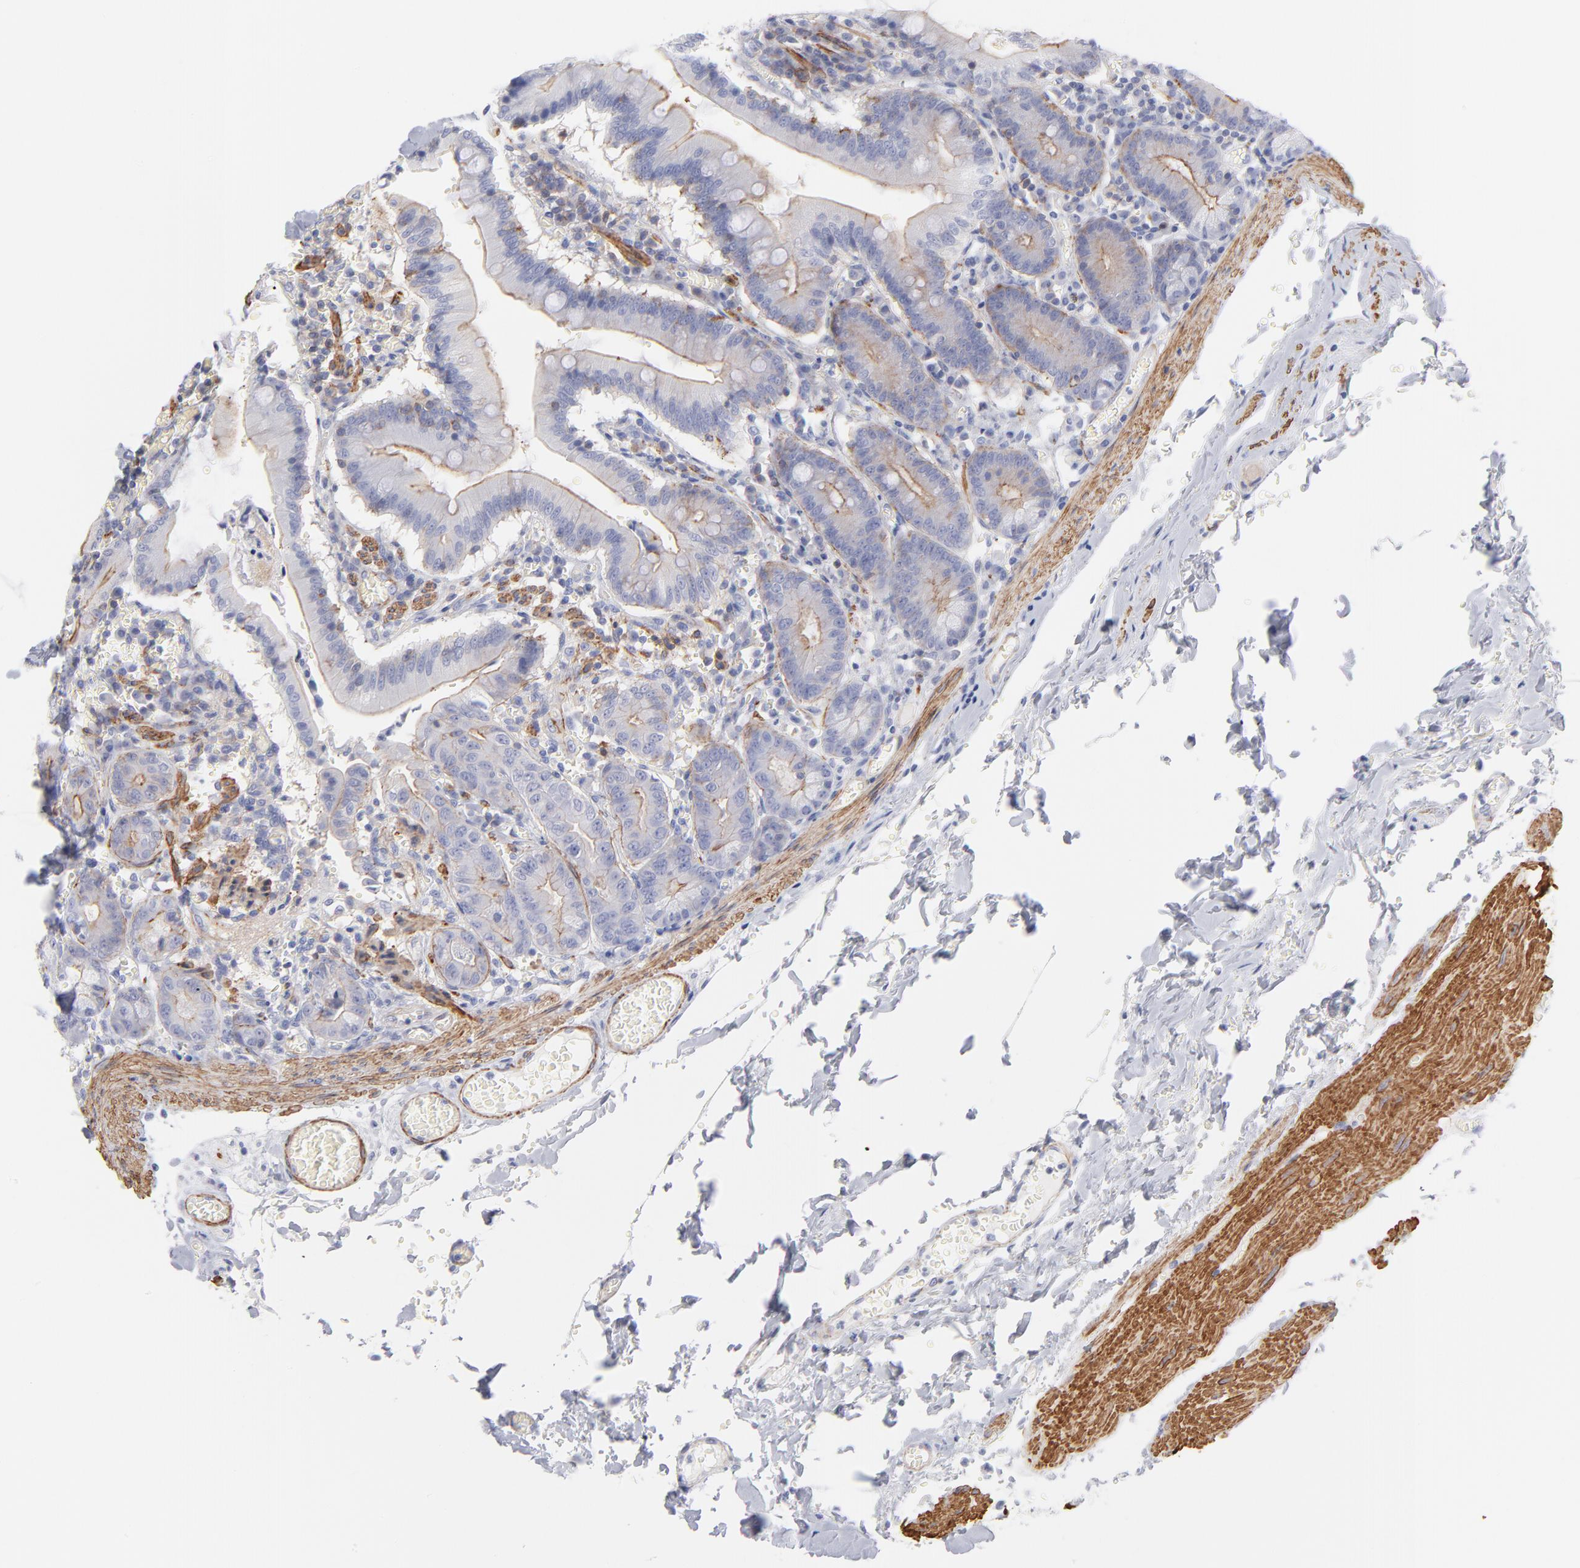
{"staining": {"intensity": "moderate", "quantity": "25%-75%", "location": "cytoplasmic/membranous"}, "tissue": "small intestine", "cell_type": "Glandular cells", "image_type": "normal", "snomed": [{"axis": "morphology", "description": "Normal tissue, NOS"}, {"axis": "topography", "description": "Small intestine"}], "caption": "Small intestine was stained to show a protein in brown. There is medium levels of moderate cytoplasmic/membranous staining in about 25%-75% of glandular cells. Nuclei are stained in blue.", "gene": "ACTA2", "patient": {"sex": "male", "age": 71}}